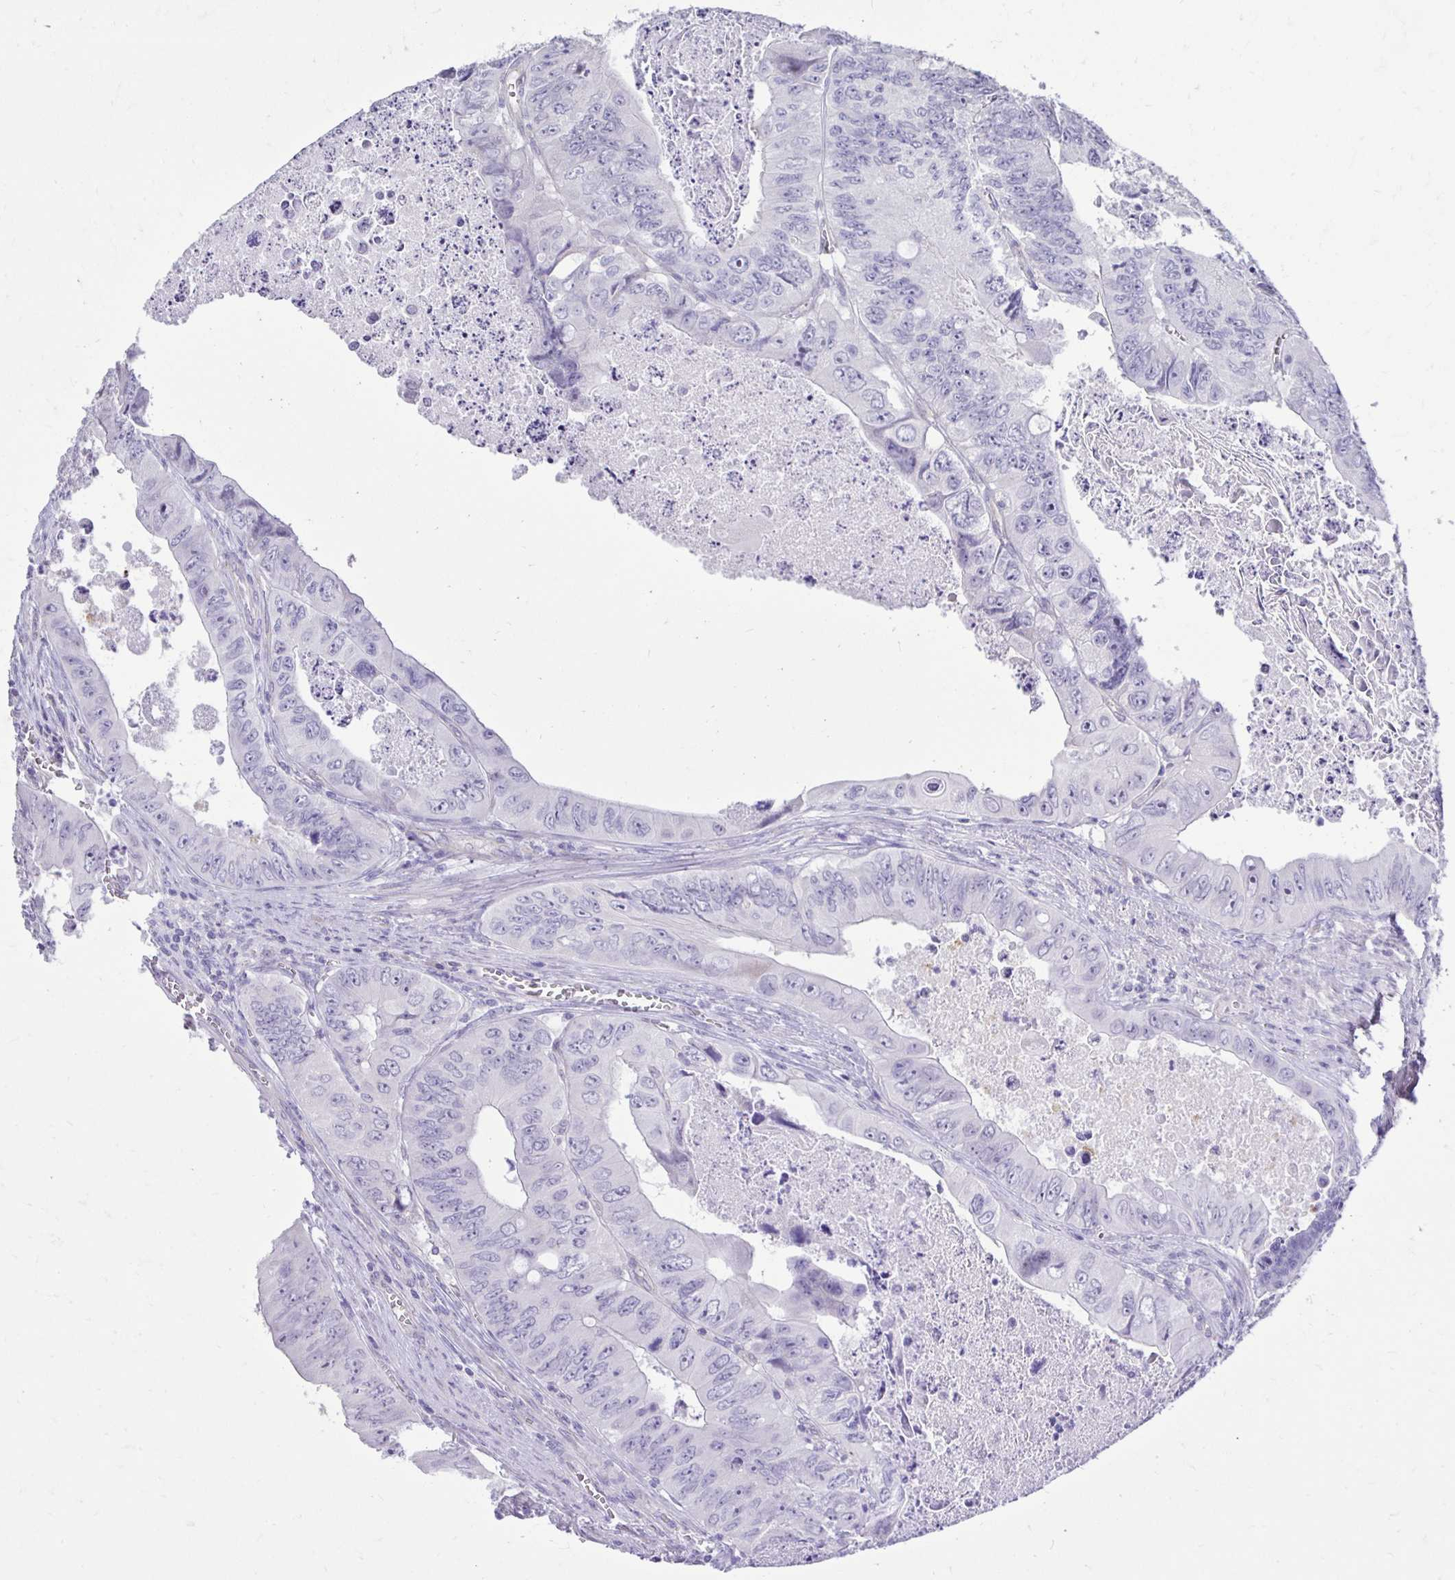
{"staining": {"intensity": "negative", "quantity": "none", "location": "none"}, "tissue": "colorectal cancer", "cell_type": "Tumor cells", "image_type": "cancer", "snomed": [{"axis": "morphology", "description": "Adenocarcinoma, NOS"}, {"axis": "topography", "description": "Colon"}], "caption": "A high-resolution photomicrograph shows immunohistochemistry (IHC) staining of colorectal cancer, which shows no significant staining in tumor cells. (DAB (3,3'-diaminobenzidine) IHC, high magnification).", "gene": "GAS2", "patient": {"sex": "female", "age": 84}}